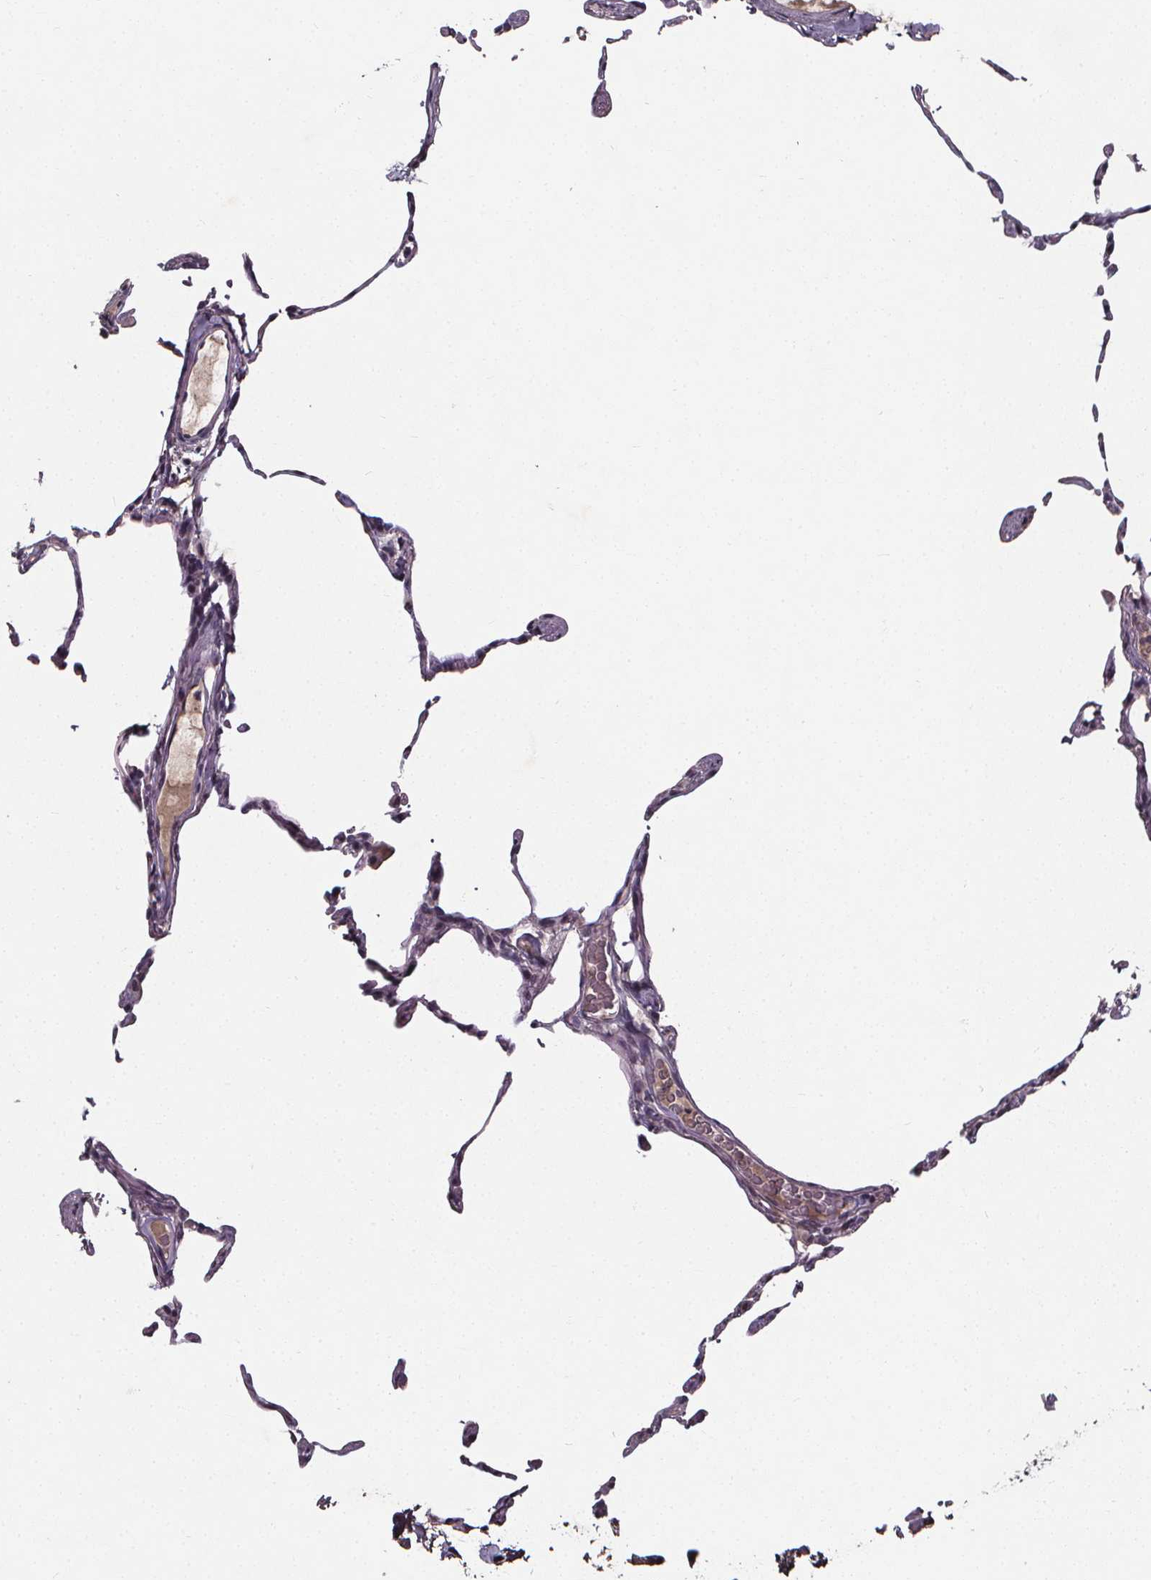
{"staining": {"intensity": "negative", "quantity": "none", "location": "none"}, "tissue": "lung", "cell_type": "Alveolar cells", "image_type": "normal", "snomed": [{"axis": "morphology", "description": "Normal tissue, NOS"}, {"axis": "topography", "description": "Lung"}], "caption": "There is no significant expression in alveolar cells of lung. The staining was performed using DAB to visualize the protein expression in brown, while the nuclei were stained in blue with hematoxylin (Magnification: 20x).", "gene": "SPAG8", "patient": {"sex": "female", "age": 57}}